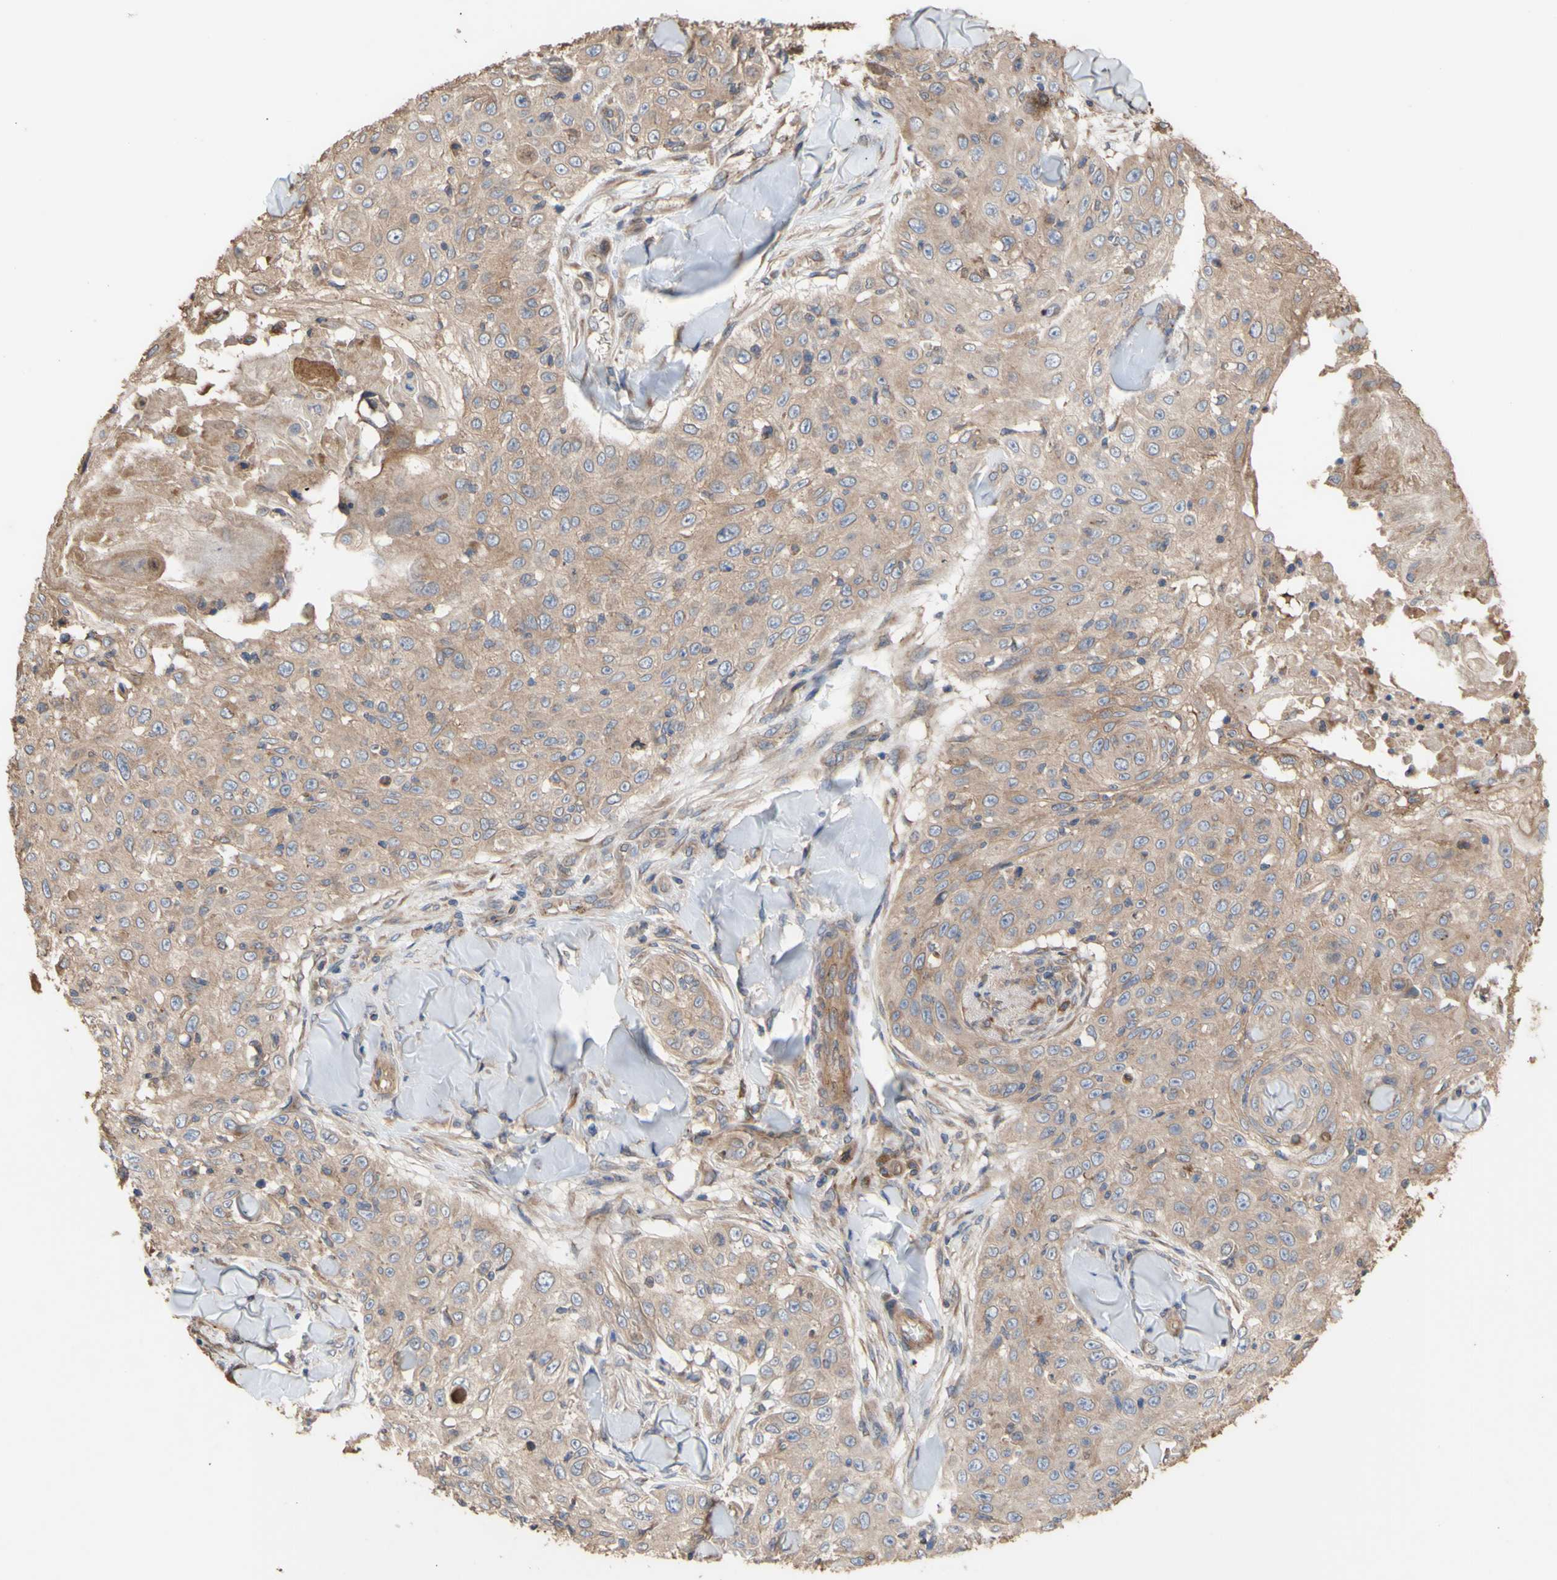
{"staining": {"intensity": "moderate", "quantity": ">75%", "location": "cytoplasmic/membranous"}, "tissue": "skin cancer", "cell_type": "Tumor cells", "image_type": "cancer", "snomed": [{"axis": "morphology", "description": "Squamous cell carcinoma, NOS"}, {"axis": "topography", "description": "Skin"}], "caption": "This is an image of immunohistochemistry staining of skin cancer (squamous cell carcinoma), which shows moderate staining in the cytoplasmic/membranous of tumor cells.", "gene": "NECTIN3", "patient": {"sex": "male", "age": 86}}